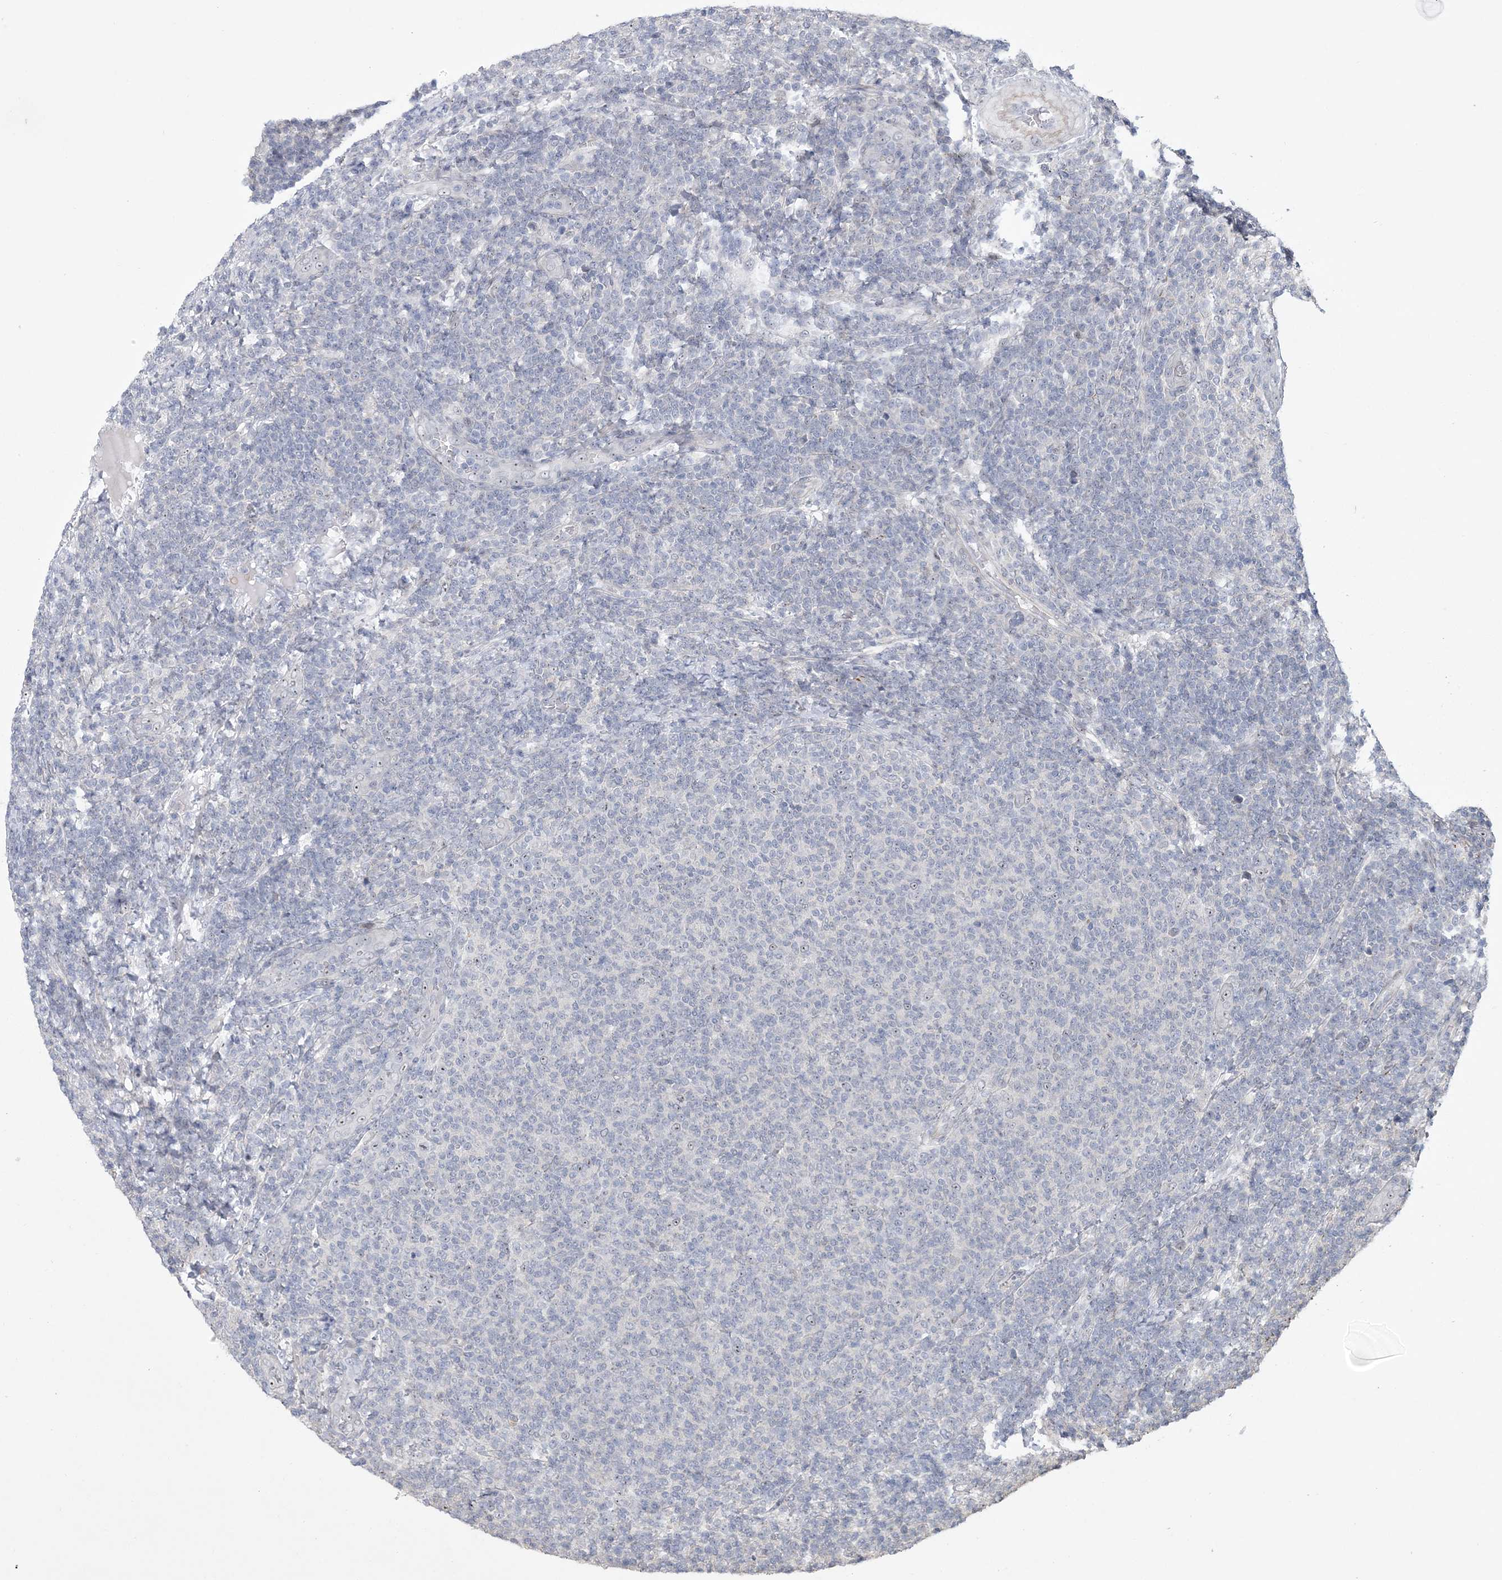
{"staining": {"intensity": "negative", "quantity": "none", "location": "none"}, "tissue": "lymphoma", "cell_type": "Tumor cells", "image_type": "cancer", "snomed": [{"axis": "morphology", "description": "Malignant lymphoma, non-Hodgkin's type, Low grade"}, {"axis": "topography", "description": "Lymph node"}], "caption": "Photomicrograph shows no significant protein expression in tumor cells of malignant lymphoma, non-Hodgkin's type (low-grade).", "gene": "HOMEZ", "patient": {"sex": "male", "age": 66}}